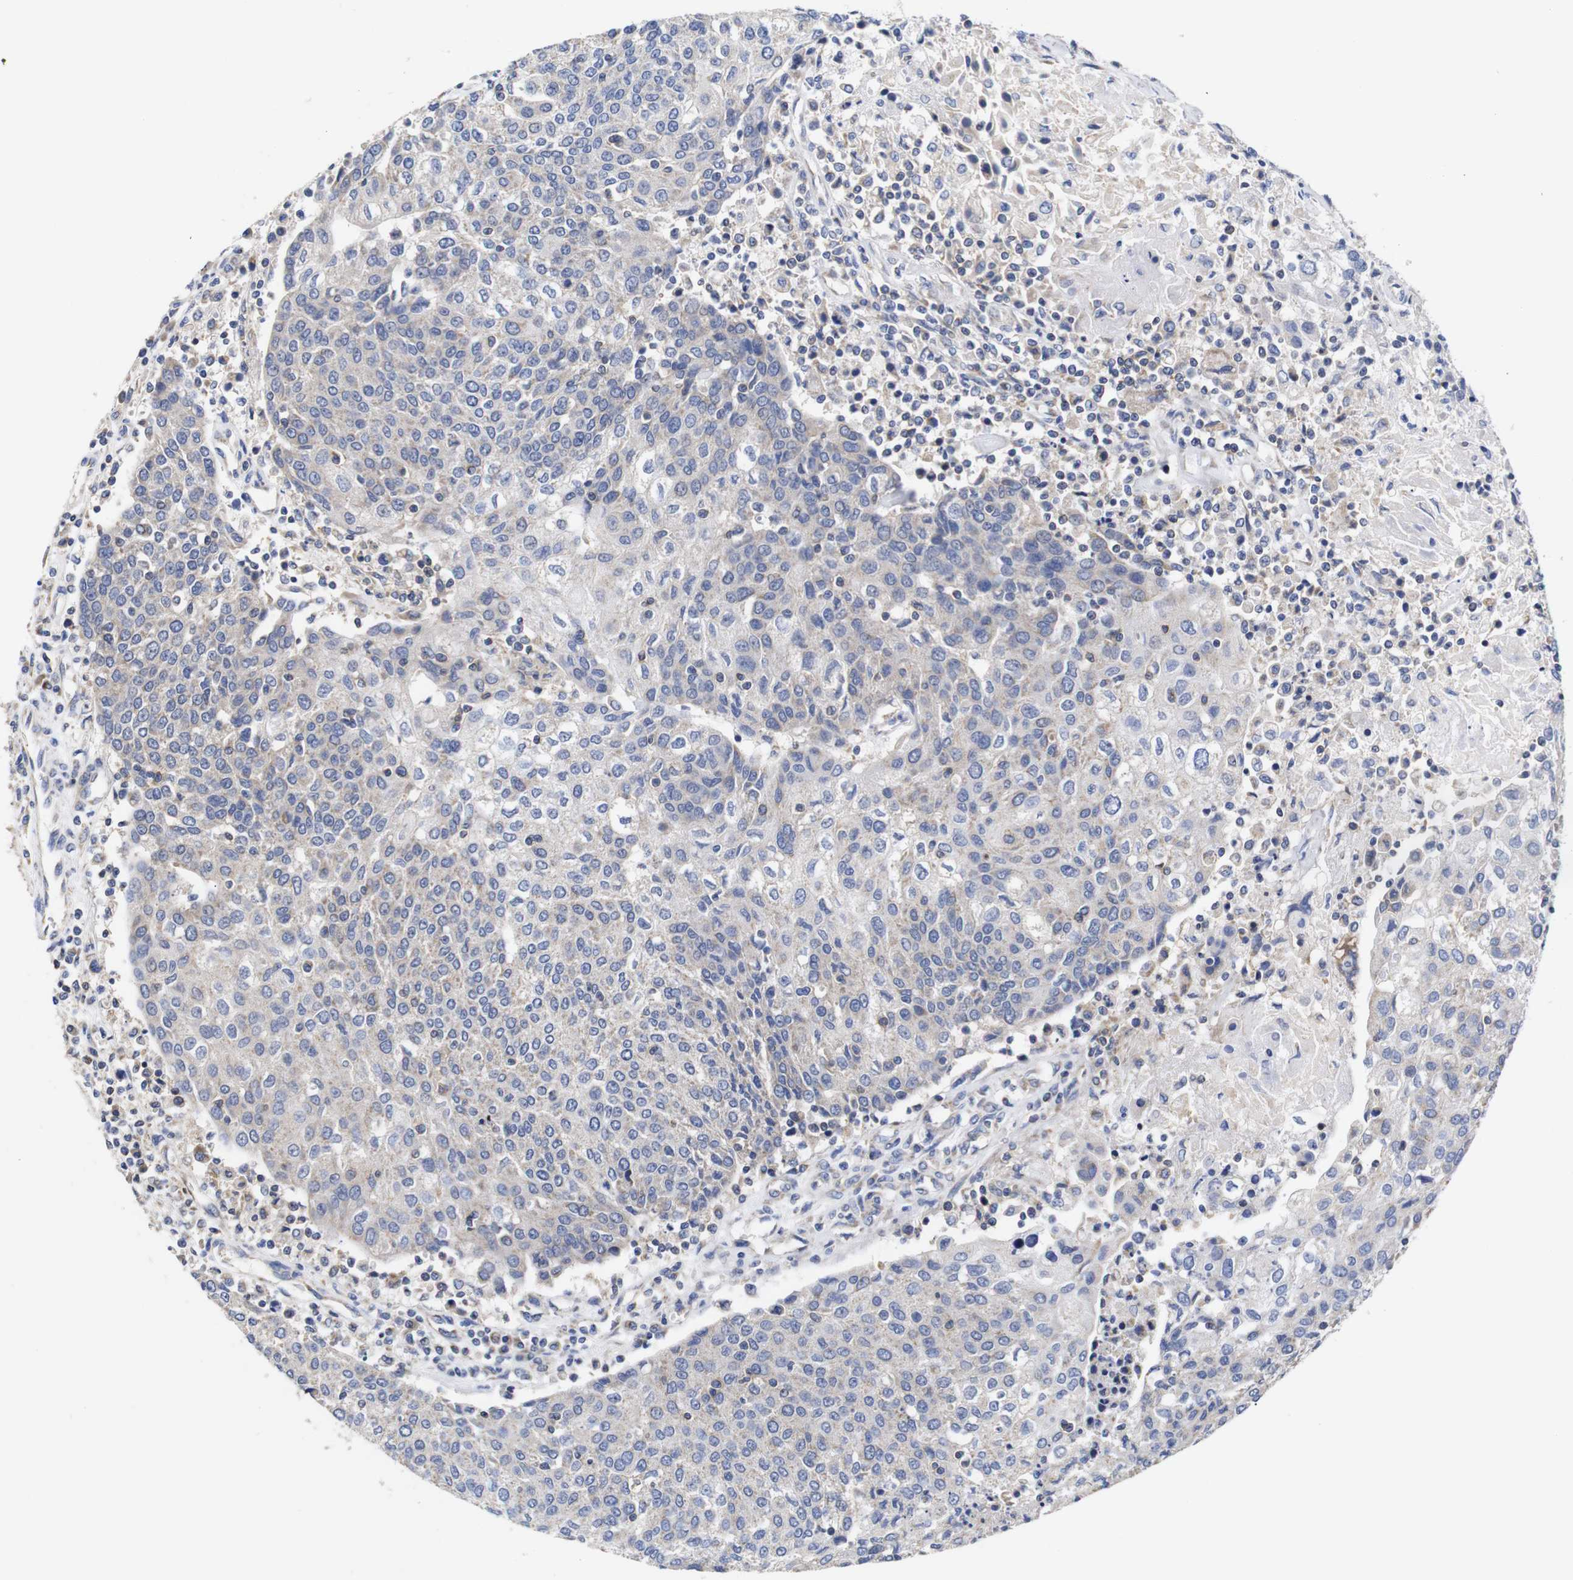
{"staining": {"intensity": "negative", "quantity": "none", "location": "none"}, "tissue": "urothelial cancer", "cell_type": "Tumor cells", "image_type": "cancer", "snomed": [{"axis": "morphology", "description": "Urothelial carcinoma, High grade"}, {"axis": "topography", "description": "Urinary bladder"}], "caption": "DAB immunohistochemical staining of urothelial carcinoma (high-grade) displays no significant staining in tumor cells.", "gene": "OPN3", "patient": {"sex": "female", "age": 85}}